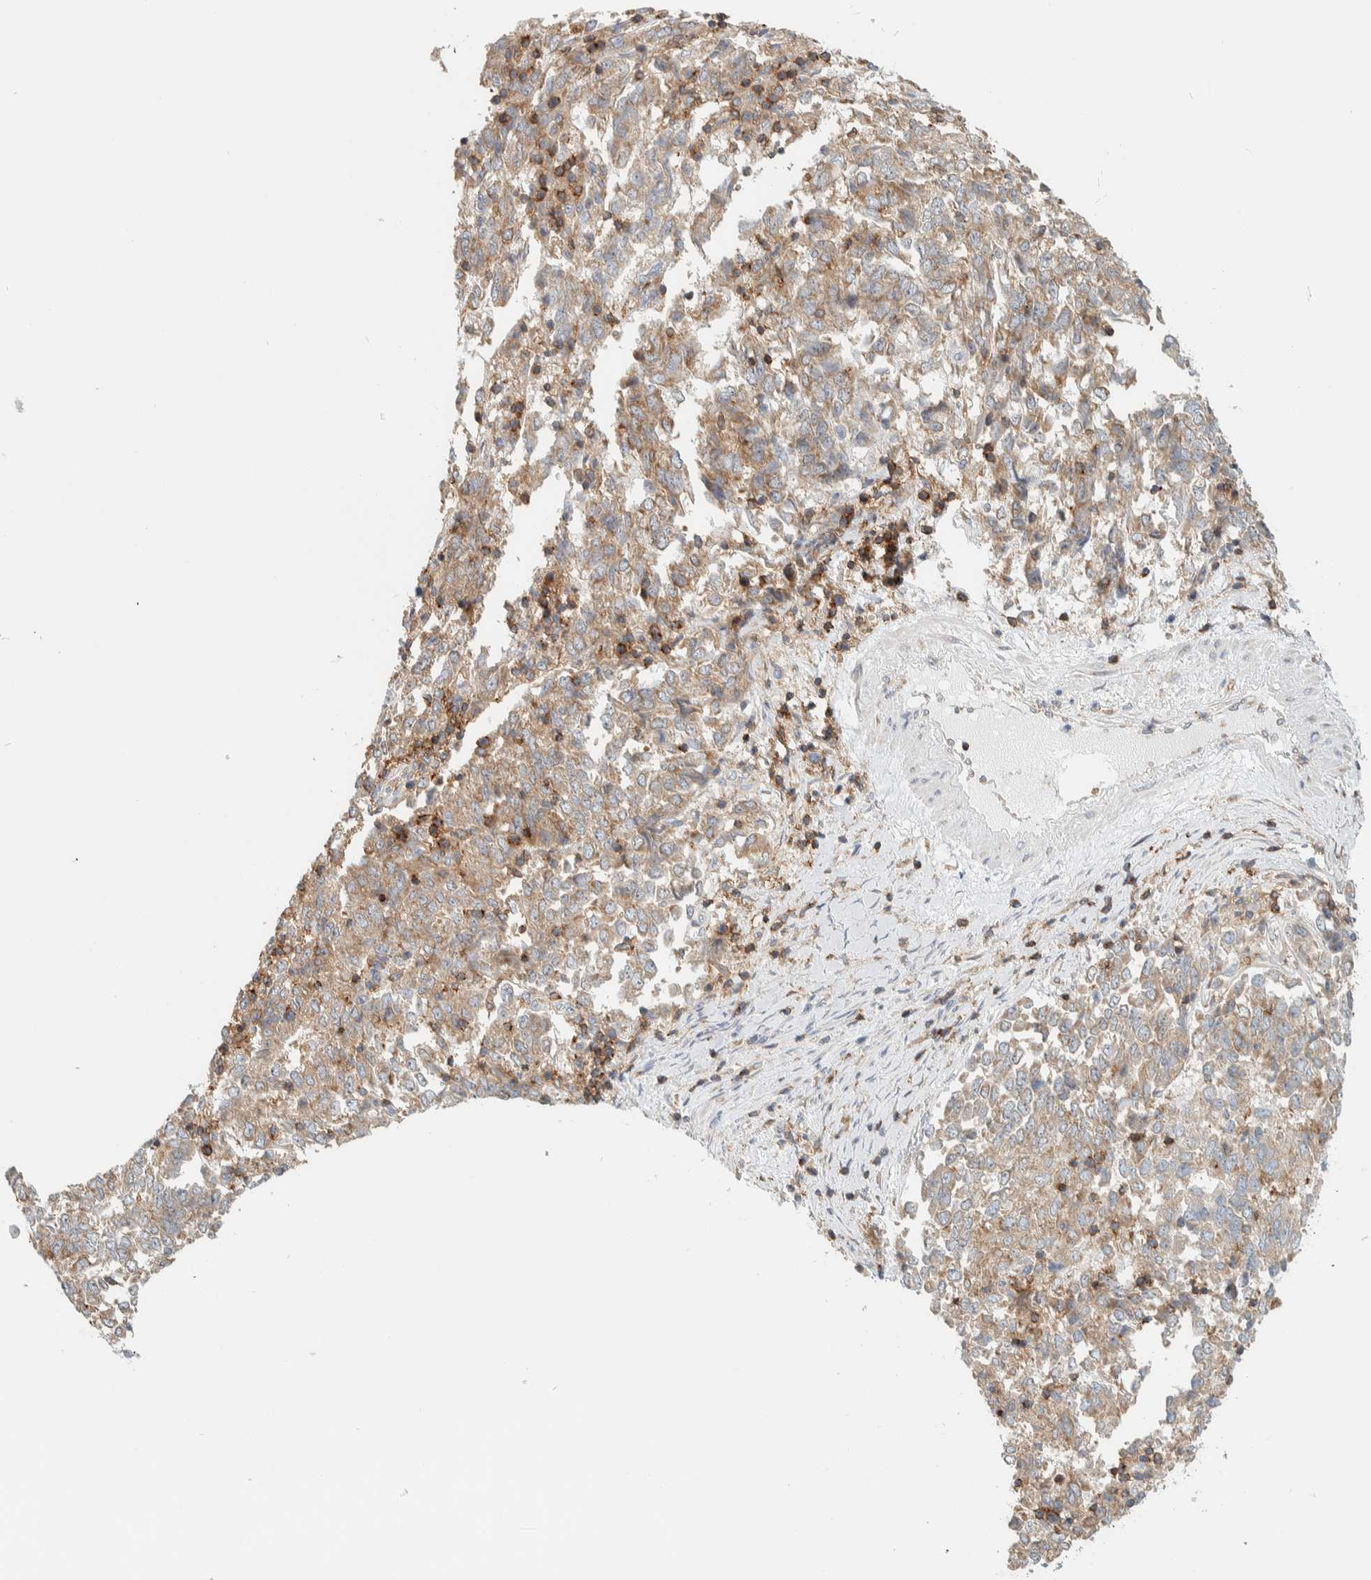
{"staining": {"intensity": "weak", "quantity": ">75%", "location": "cytoplasmic/membranous"}, "tissue": "endometrial cancer", "cell_type": "Tumor cells", "image_type": "cancer", "snomed": [{"axis": "morphology", "description": "Adenocarcinoma, NOS"}, {"axis": "topography", "description": "Endometrium"}], "caption": "Immunohistochemical staining of endometrial cancer displays low levels of weak cytoplasmic/membranous expression in about >75% of tumor cells.", "gene": "CCDC57", "patient": {"sex": "female", "age": 80}}